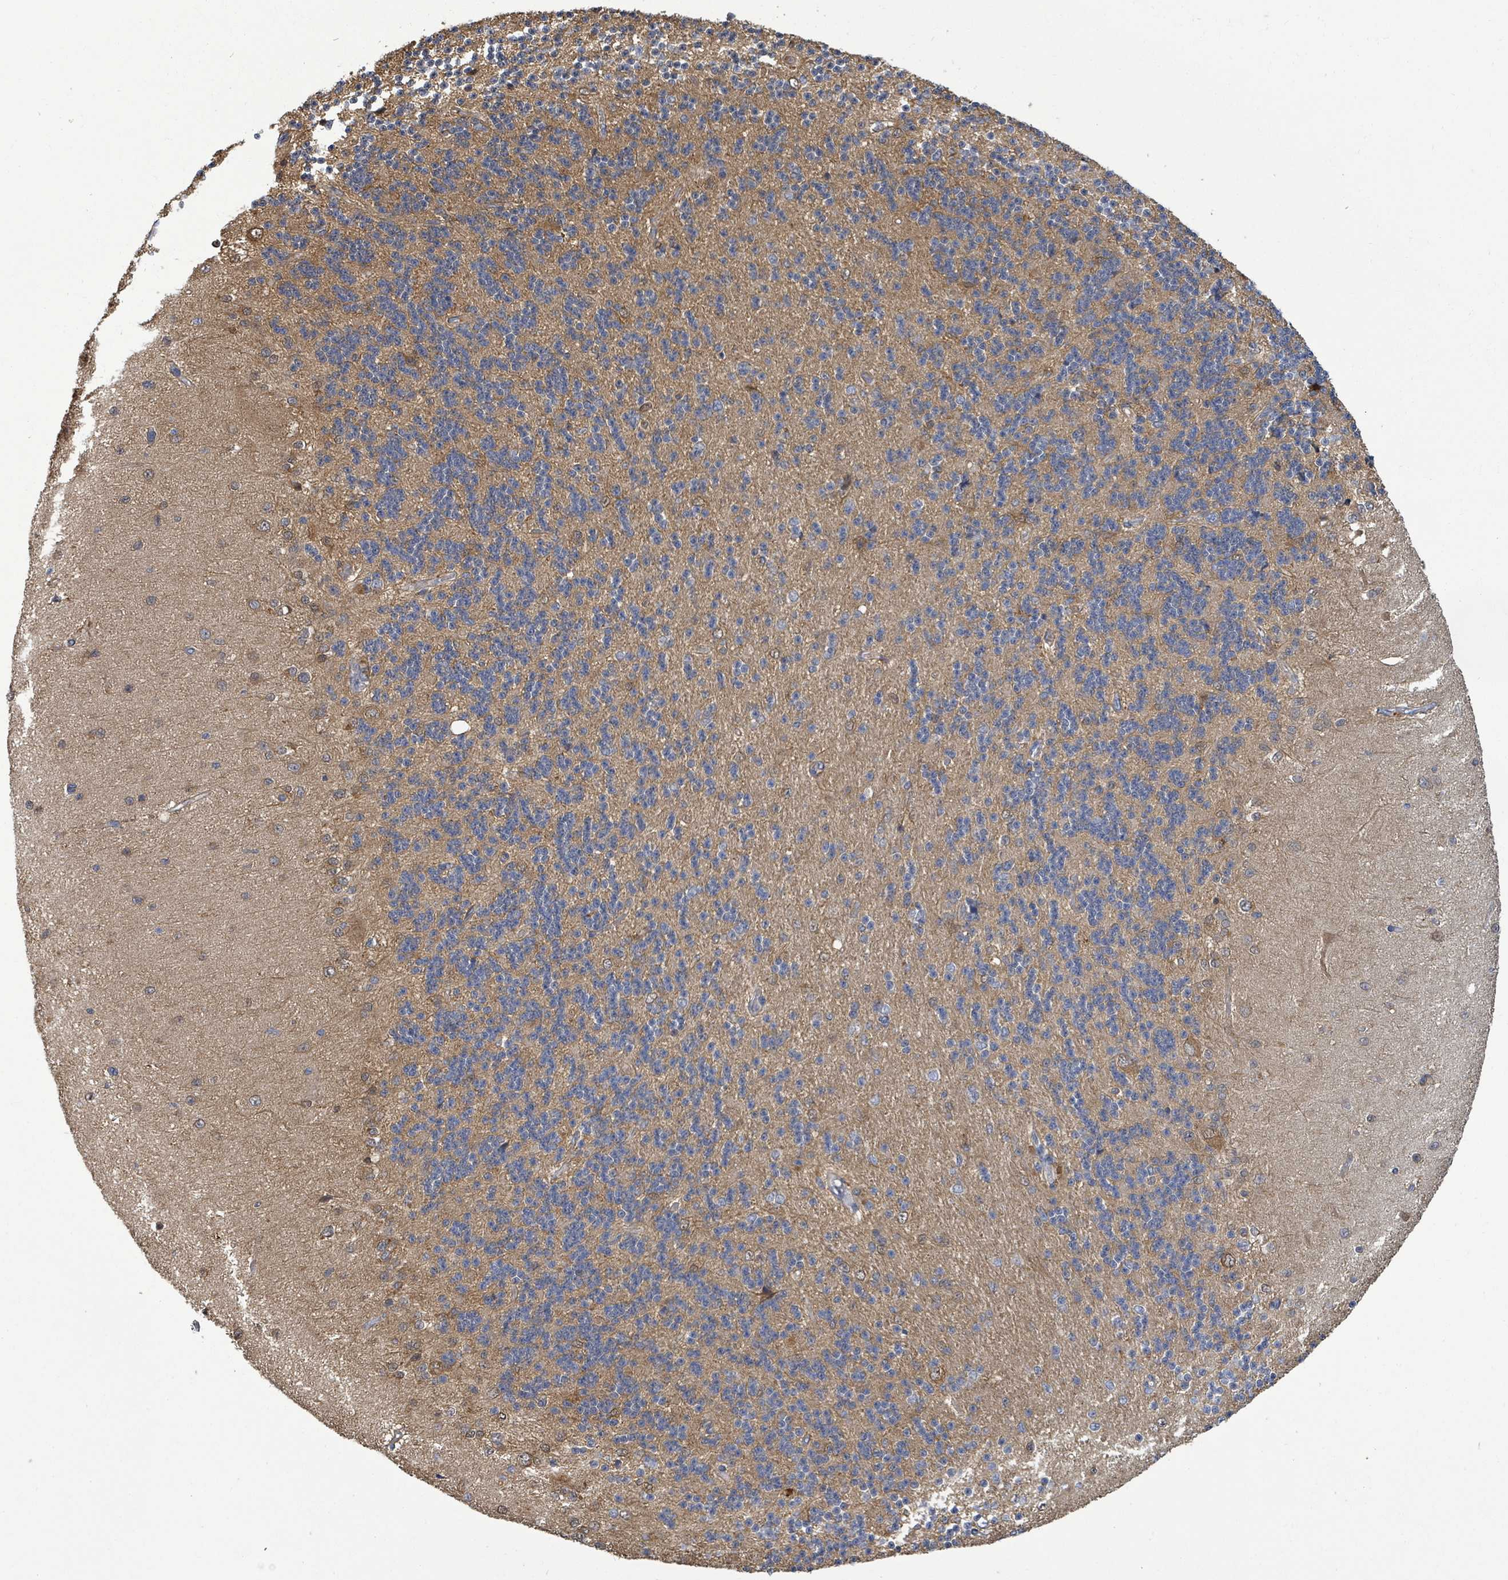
{"staining": {"intensity": "moderate", "quantity": ">75%", "location": "cytoplasmic/membranous"}, "tissue": "cerebellum", "cell_type": "Cells in granular layer", "image_type": "normal", "snomed": [{"axis": "morphology", "description": "Normal tissue, NOS"}, {"axis": "topography", "description": "Cerebellum"}], "caption": "Moderate cytoplasmic/membranous expression for a protein is seen in approximately >75% of cells in granular layer of normal cerebellum using immunohistochemistry (IHC).", "gene": "PGAM1", "patient": {"sex": "female", "age": 29}}